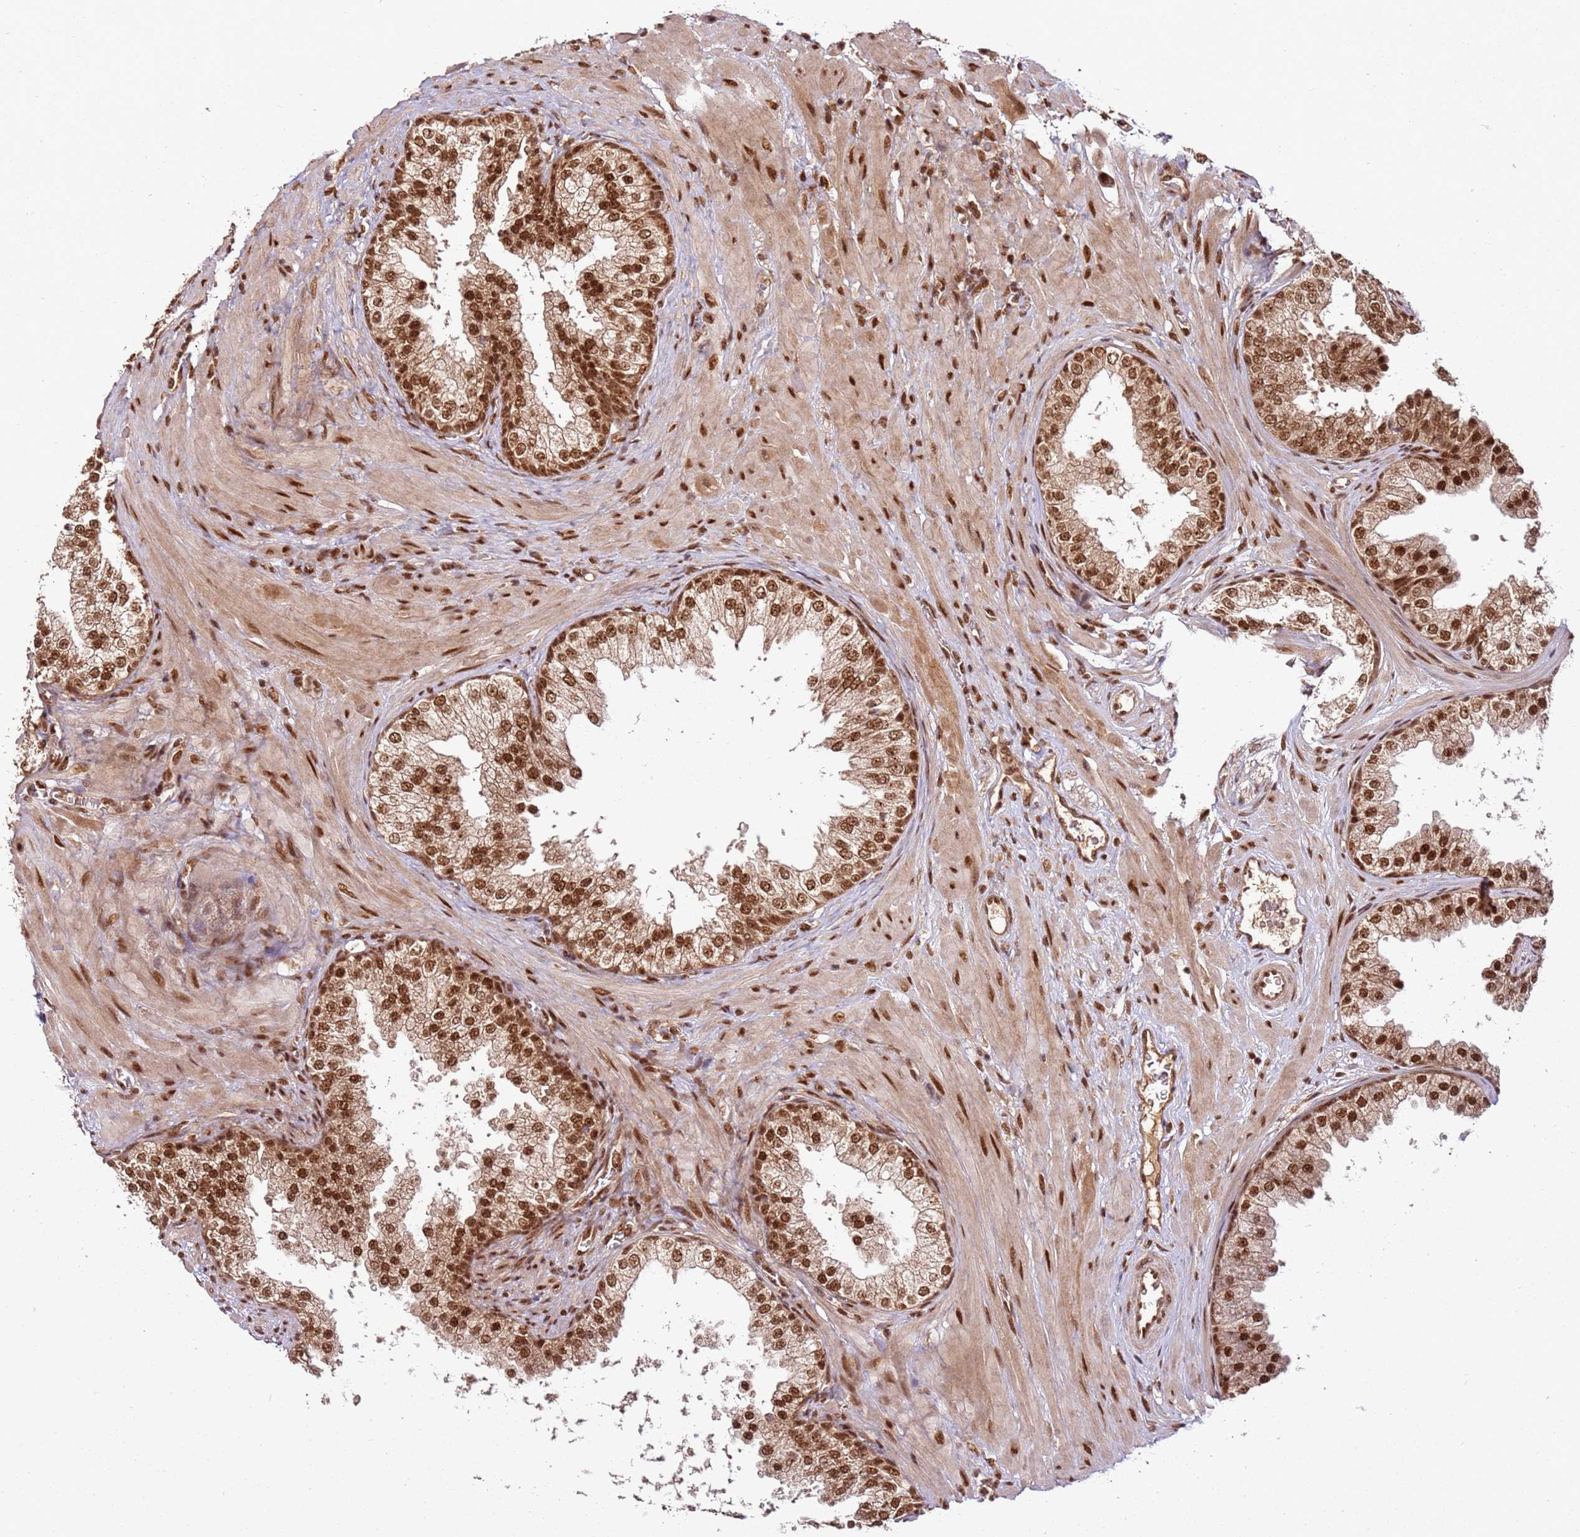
{"staining": {"intensity": "strong", "quantity": ">75%", "location": "nuclear"}, "tissue": "prostate", "cell_type": "Glandular cells", "image_type": "normal", "snomed": [{"axis": "morphology", "description": "Normal tissue, NOS"}, {"axis": "topography", "description": "Prostate"}], "caption": "Prostate was stained to show a protein in brown. There is high levels of strong nuclear expression in about >75% of glandular cells. (Brightfield microscopy of DAB IHC at high magnification).", "gene": "XRN2", "patient": {"sex": "male", "age": 48}}